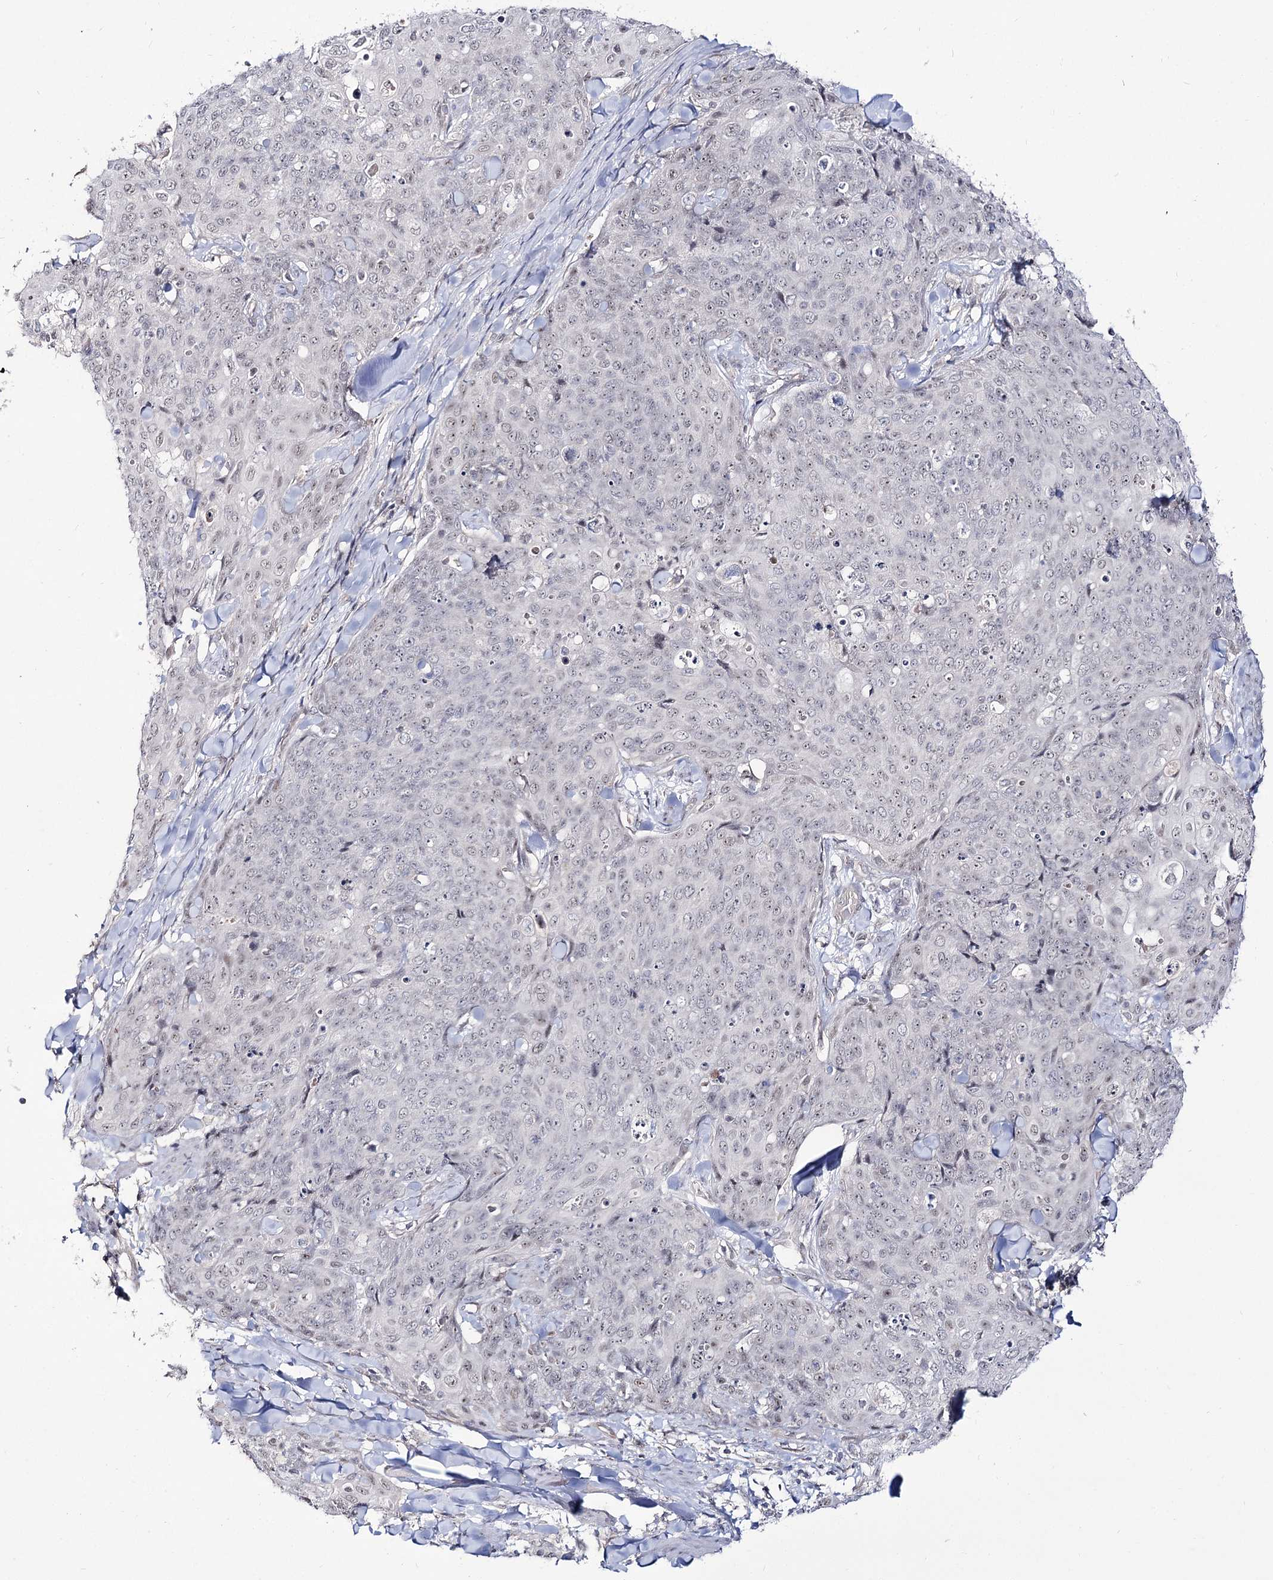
{"staining": {"intensity": "negative", "quantity": "none", "location": "none"}, "tissue": "skin cancer", "cell_type": "Tumor cells", "image_type": "cancer", "snomed": [{"axis": "morphology", "description": "Squamous cell carcinoma, NOS"}, {"axis": "topography", "description": "Skin"}, {"axis": "topography", "description": "Vulva"}], "caption": "IHC image of skin squamous cell carcinoma stained for a protein (brown), which displays no staining in tumor cells.", "gene": "RRP9", "patient": {"sex": "female", "age": 85}}